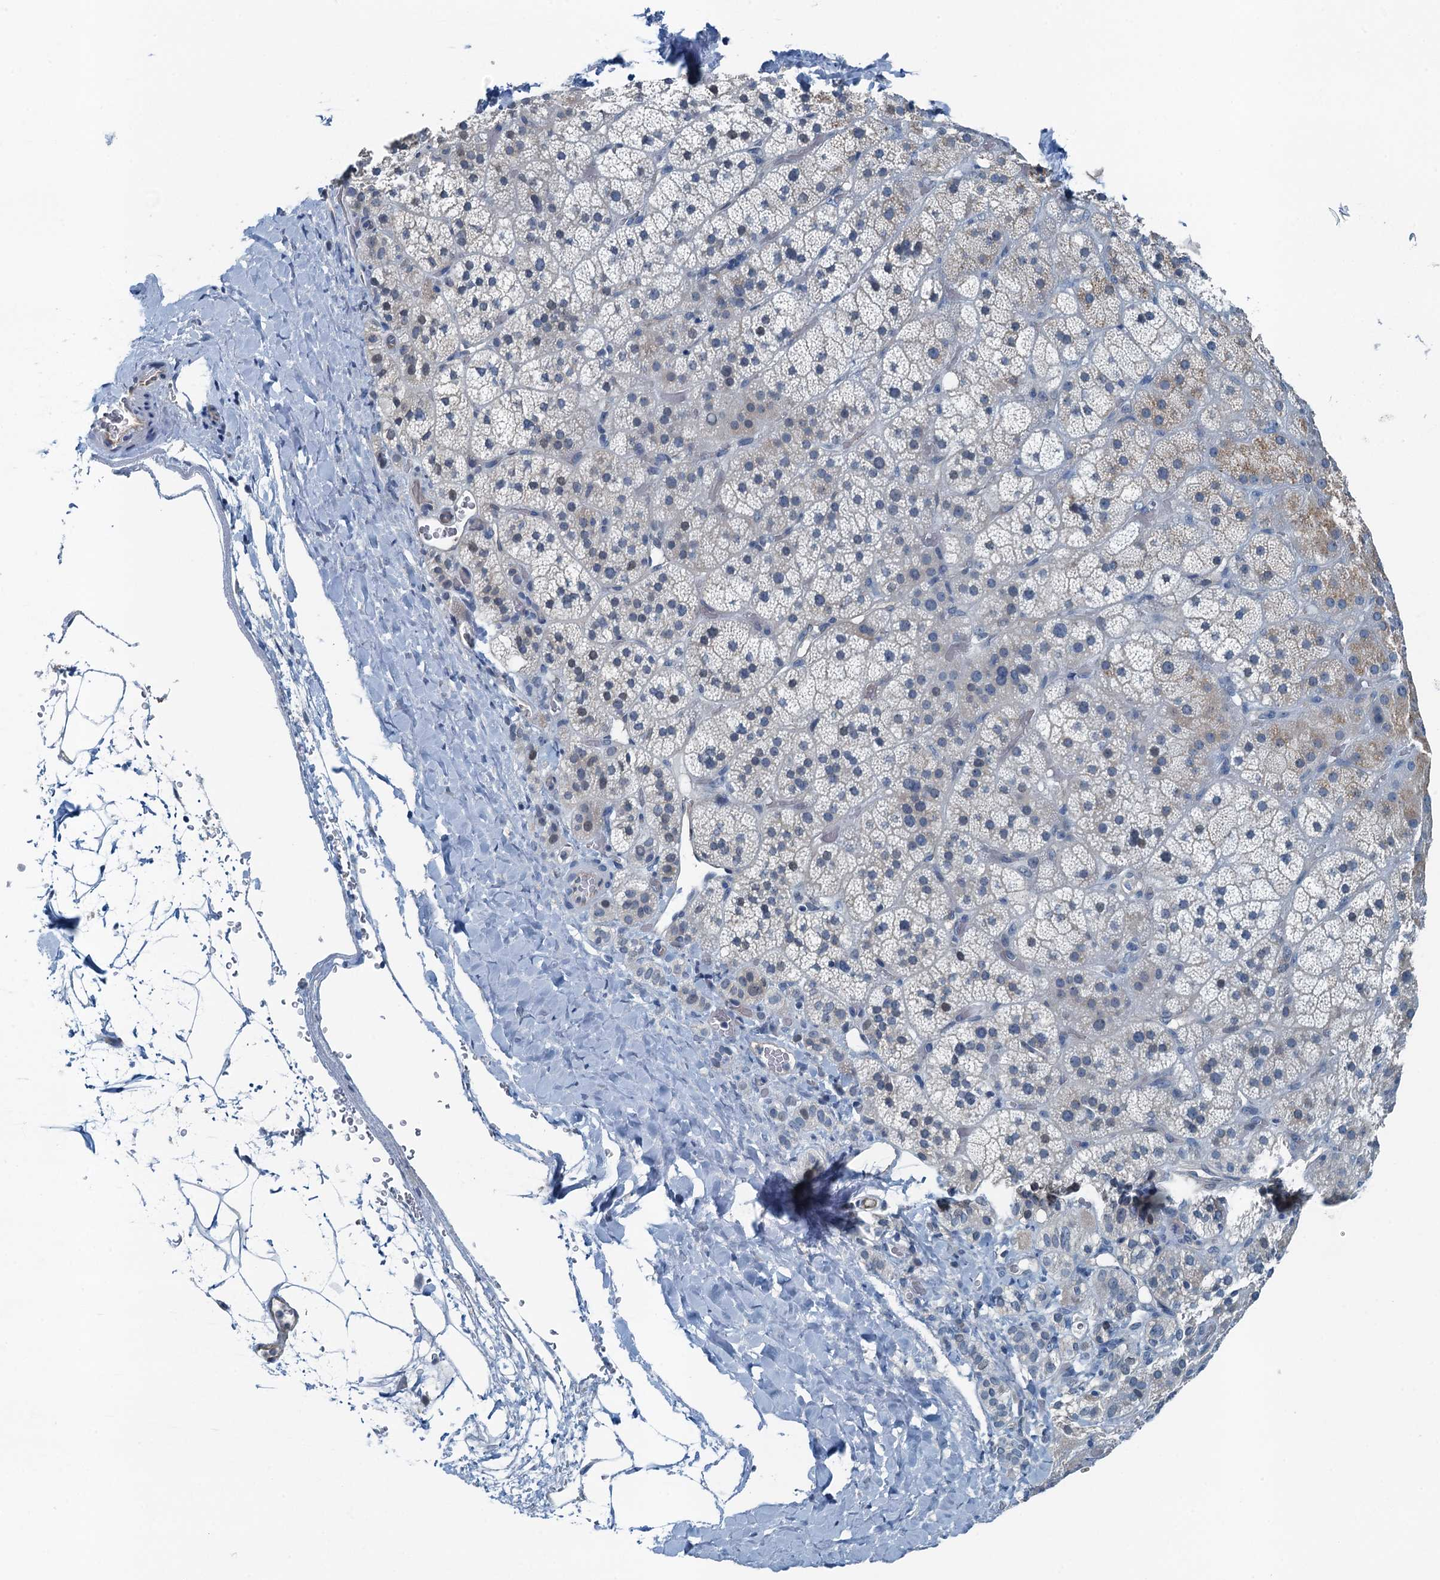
{"staining": {"intensity": "weak", "quantity": "<25%", "location": "cytoplasmic/membranous"}, "tissue": "adrenal gland", "cell_type": "Glandular cells", "image_type": "normal", "snomed": [{"axis": "morphology", "description": "Normal tissue, NOS"}, {"axis": "topography", "description": "Adrenal gland"}], "caption": "A histopathology image of adrenal gland stained for a protein reveals no brown staining in glandular cells.", "gene": "GFOD2", "patient": {"sex": "male", "age": 57}}